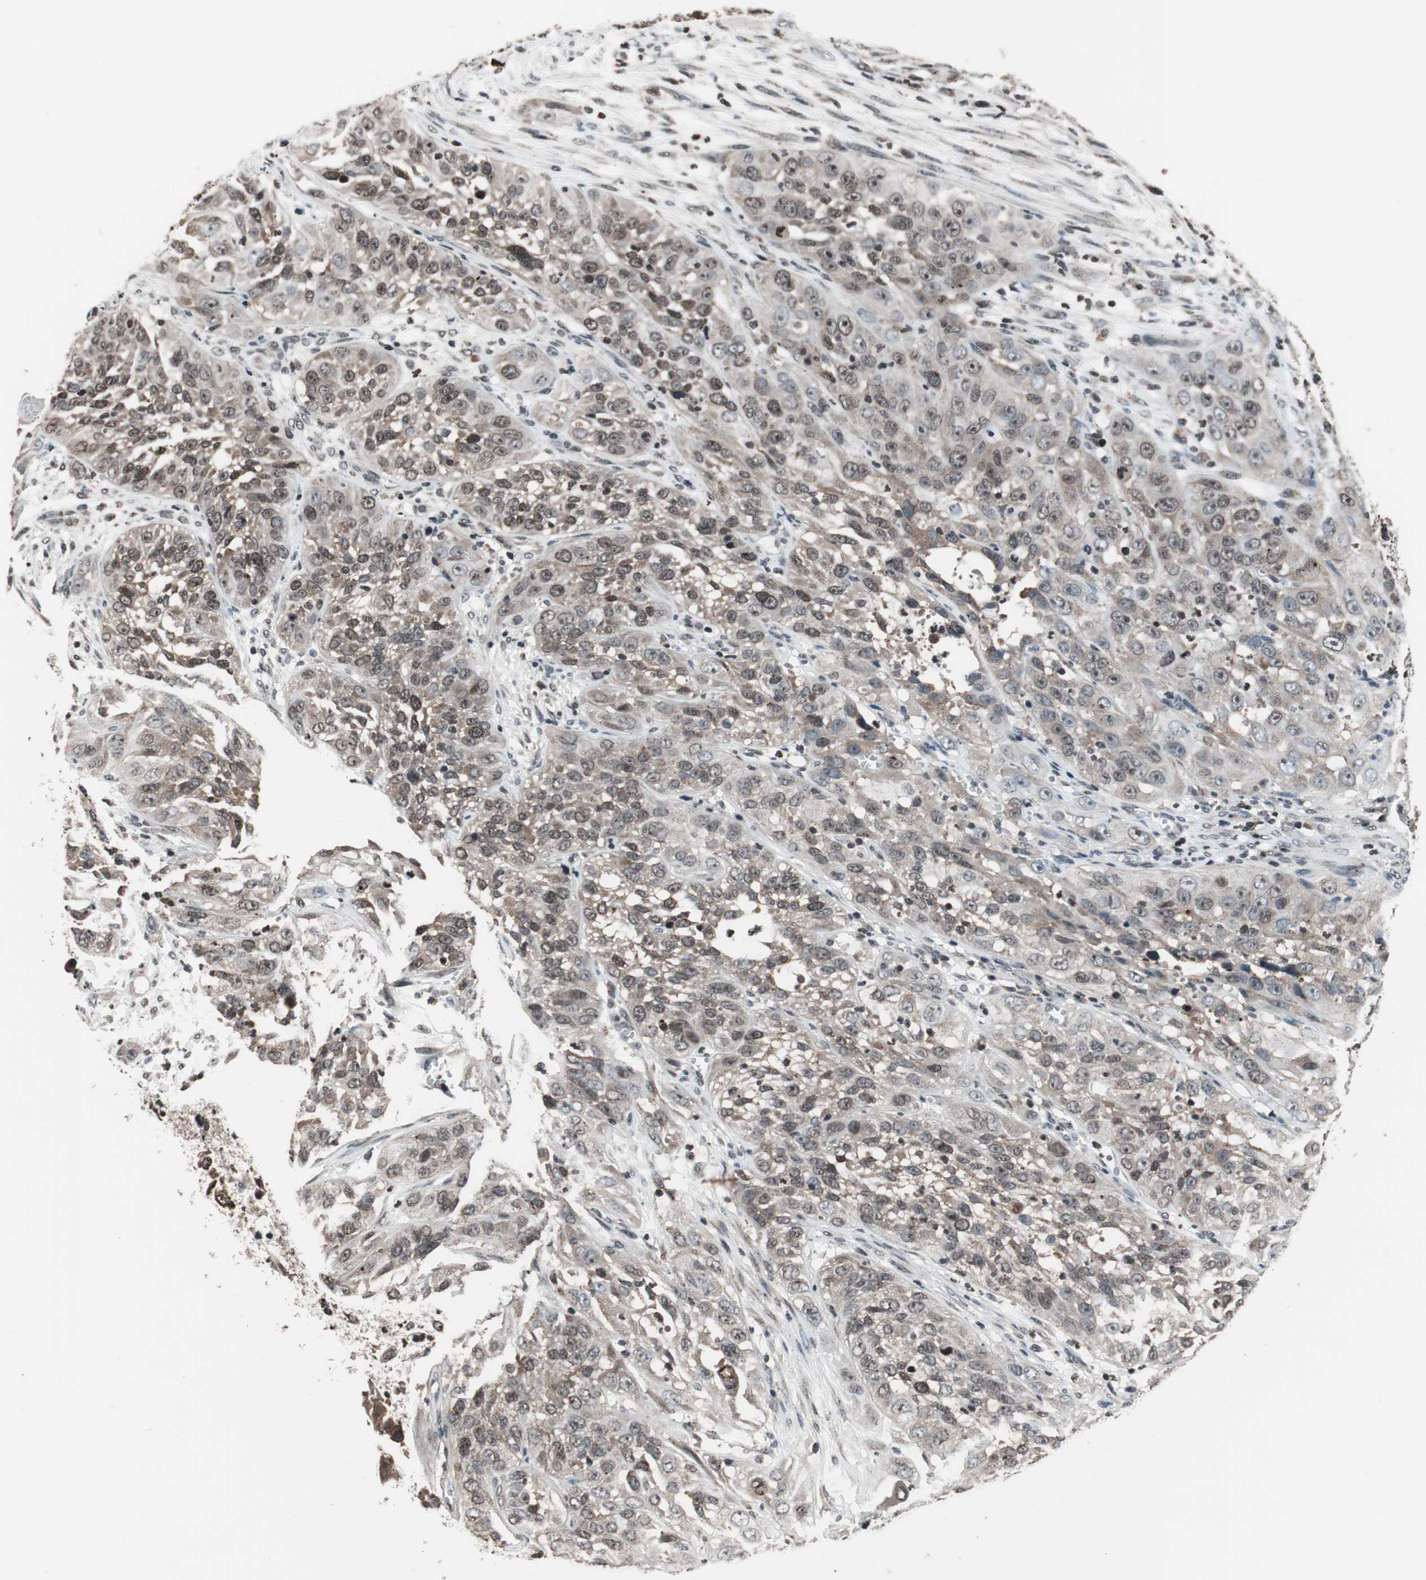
{"staining": {"intensity": "weak", "quantity": "25%-75%", "location": "cytoplasmic/membranous,nuclear"}, "tissue": "cervical cancer", "cell_type": "Tumor cells", "image_type": "cancer", "snomed": [{"axis": "morphology", "description": "Squamous cell carcinoma, NOS"}, {"axis": "topography", "description": "Cervix"}], "caption": "This micrograph shows immunohistochemistry staining of cervical squamous cell carcinoma, with low weak cytoplasmic/membranous and nuclear staining in about 25%-75% of tumor cells.", "gene": "RFC1", "patient": {"sex": "female", "age": 32}}